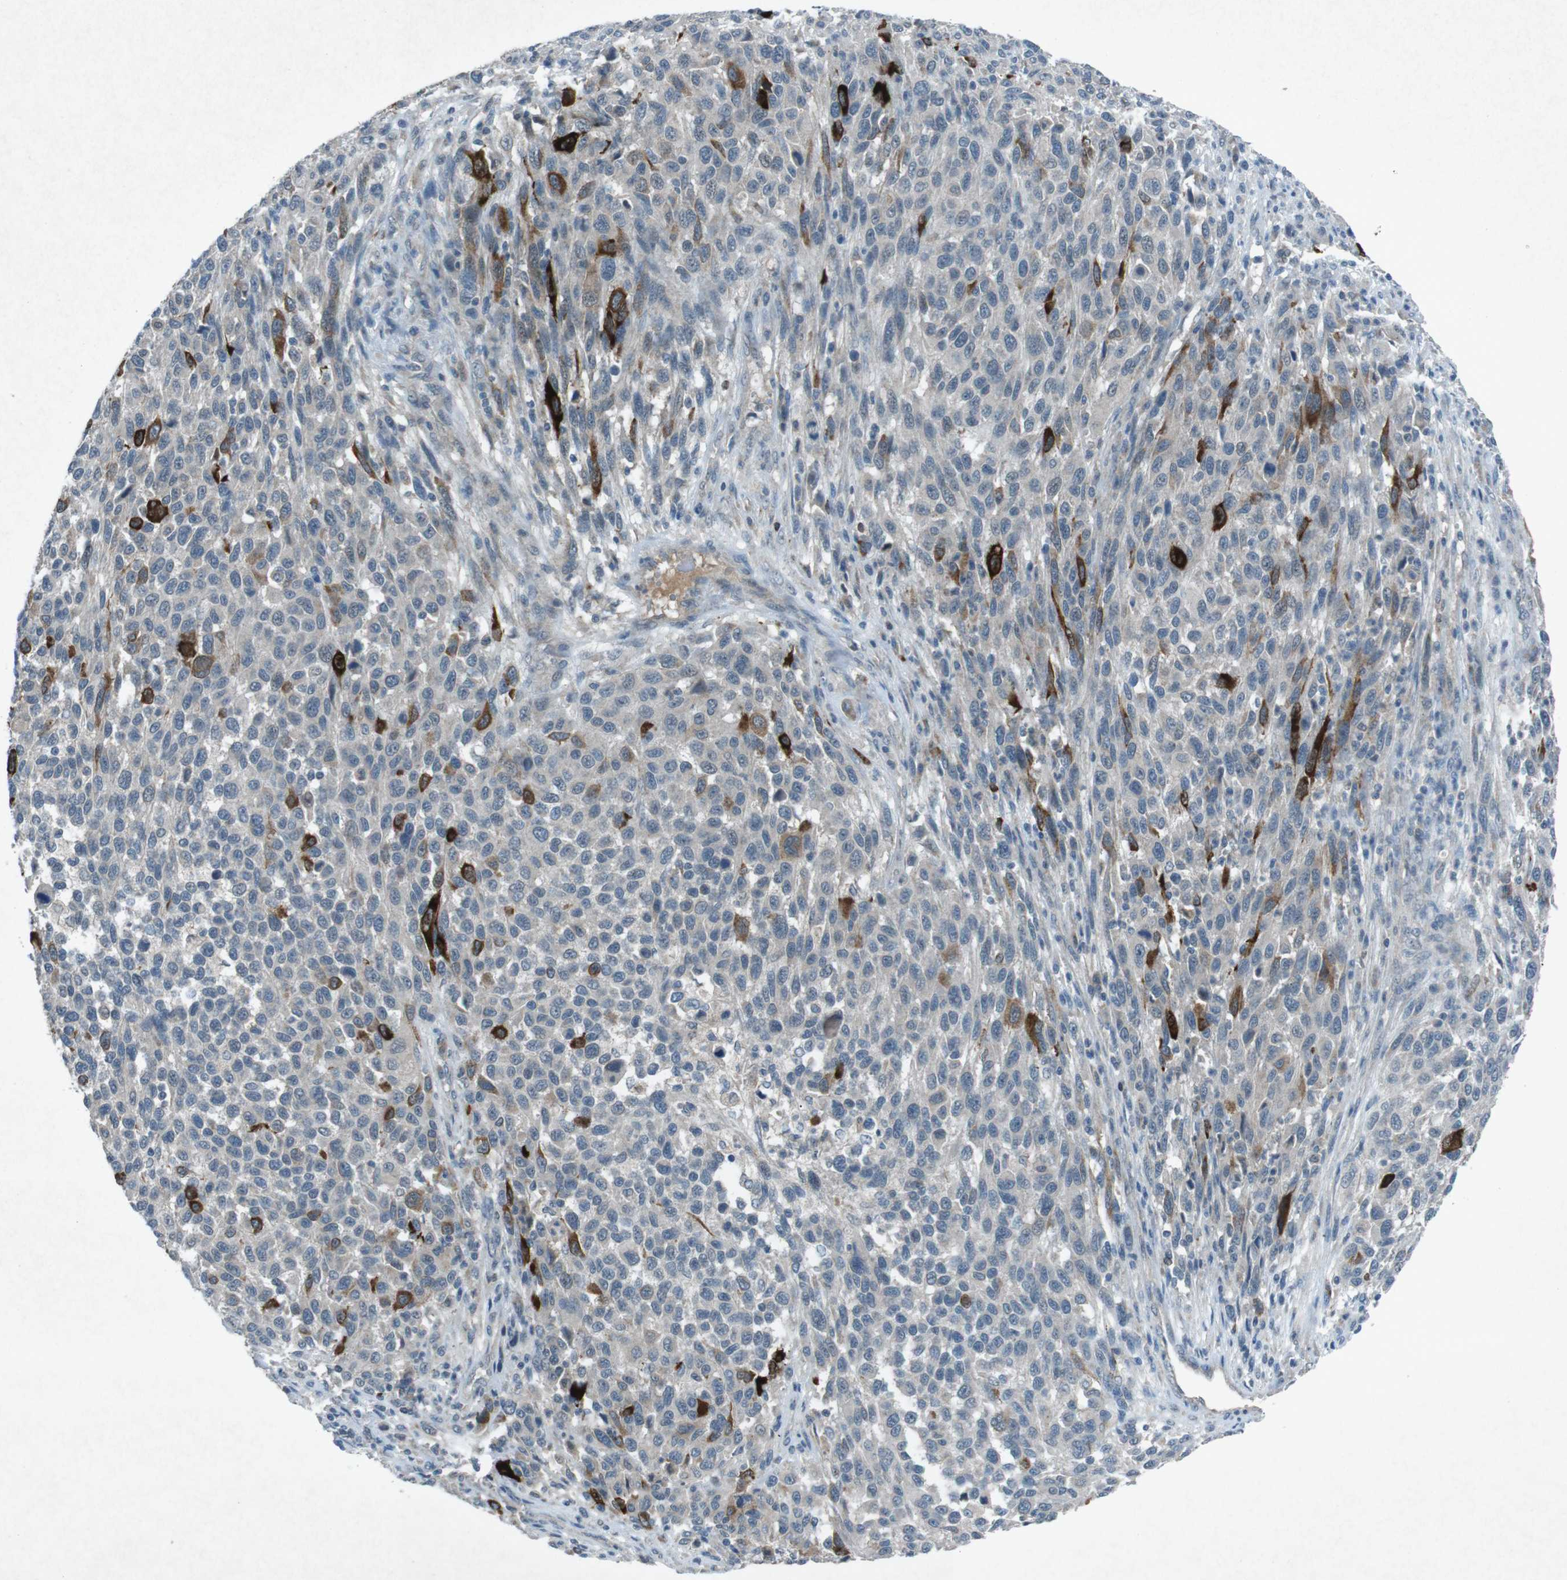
{"staining": {"intensity": "strong", "quantity": "<25%", "location": "cytoplasmic/membranous"}, "tissue": "melanoma", "cell_type": "Tumor cells", "image_type": "cancer", "snomed": [{"axis": "morphology", "description": "Malignant melanoma, Metastatic site"}, {"axis": "topography", "description": "Lymph node"}], "caption": "This is an image of IHC staining of melanoma, which shows strong staining in the cytoplasmic/membranous of tumor cells.", "gene": "FCRLA", "patient": {"sex": "male", "age": 61}}